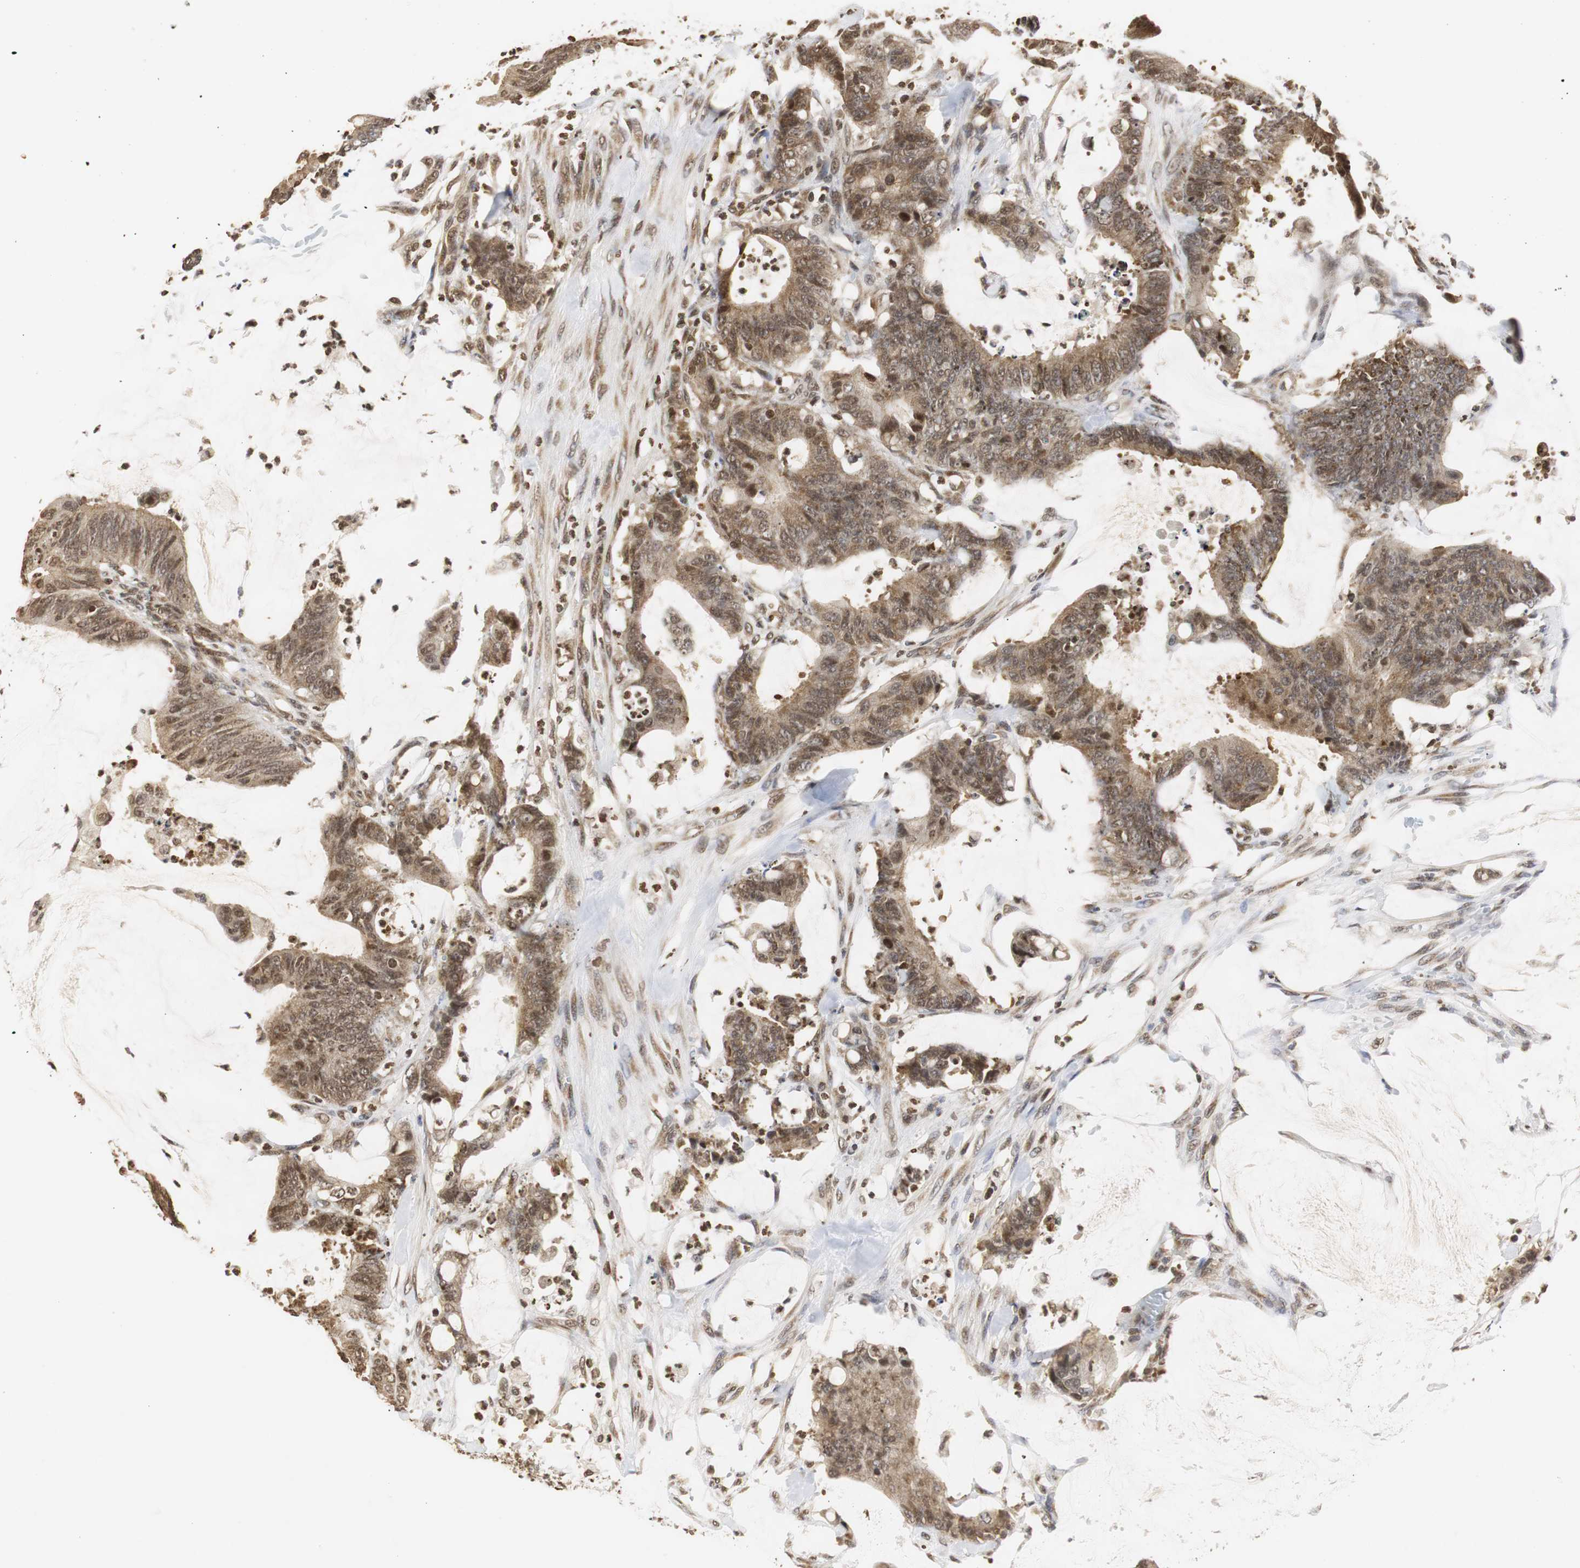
{"staining": {"intensity": "moderate", "quantity": ">75%", "location": "cytoplasmic/membranous,nuclear"}, "tissue": "colorectal cancer", "cell_type": "Tumor cells", "image_type": "cancer", "snomed": [{"axis": "morphology", "description": "Adenocarcinoma, NOS"}, {"axis": "topography", "description": "Rectum"}], "caption": "Protein positivity by immunohistochemistry (IHC) shows moderate cytoplasmic/membranous and nuclear staining in approximately >75% of tumor cells in colorectal cancer.", "gene": "ZFC3H1", "patient": {"sex": "female", "age": 66}}